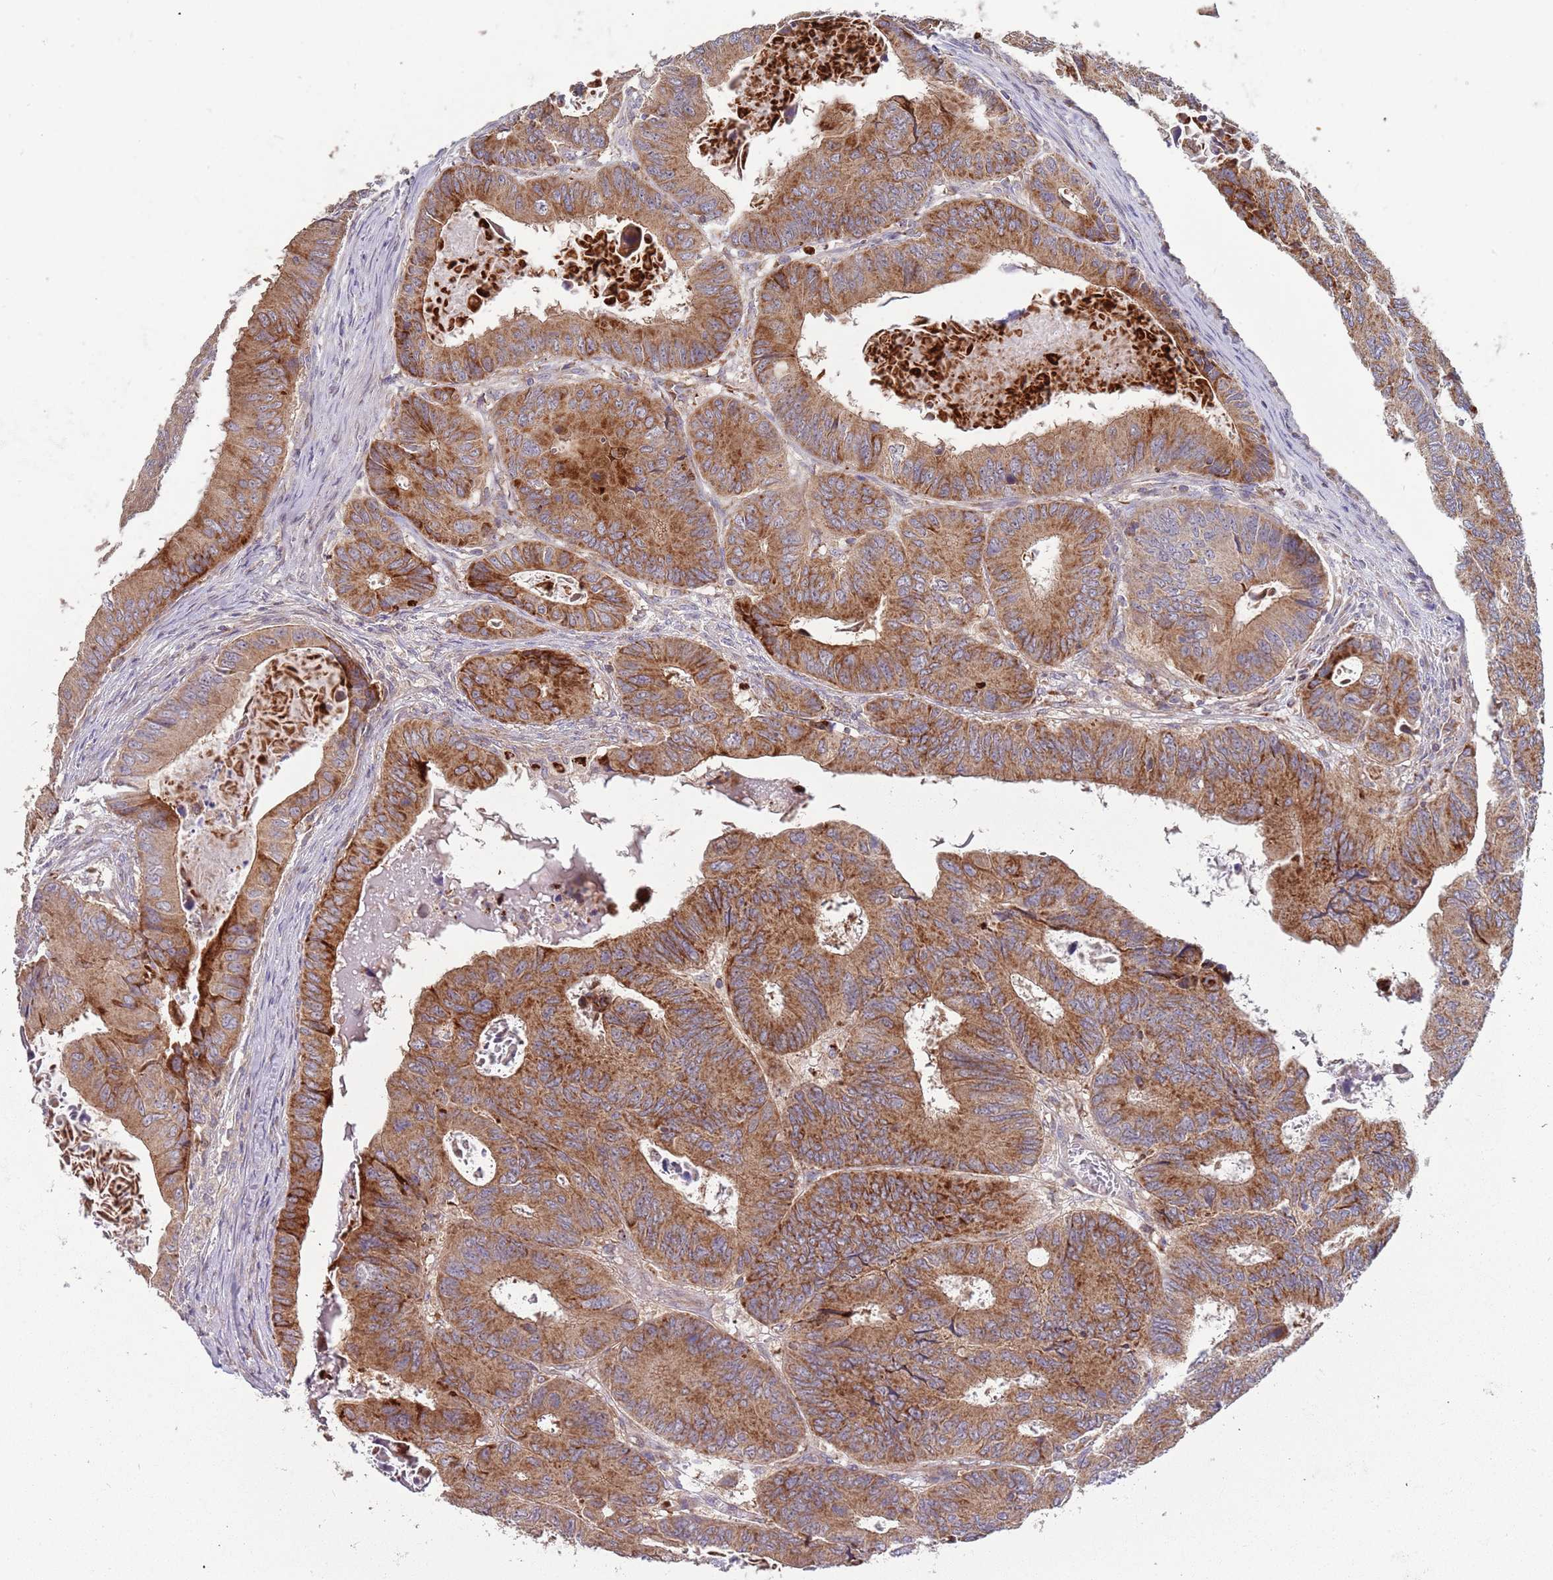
{"staining": {"intensity": "strong", "quantity": ">75%", "location": "cytoplasmic/membranous"}, "tissue": "colorectal cancer", "cell_type": "Tumor cells", "image_type": "cancer", "snomed": [{"axis": "morphology", "description": "Adenocarcinoma, NOS"}, {"axis": "topography", "description": "Colon"}], "caption": "Immunohistochemical staining of human colorectal cancer (adenocarcinoma) exhibits high levels of strong cytoplasmic/membranous staining in about >75% of tumor cells.", "gene": "ABCC10", "patient": {"sex": "male", "age": 85}}